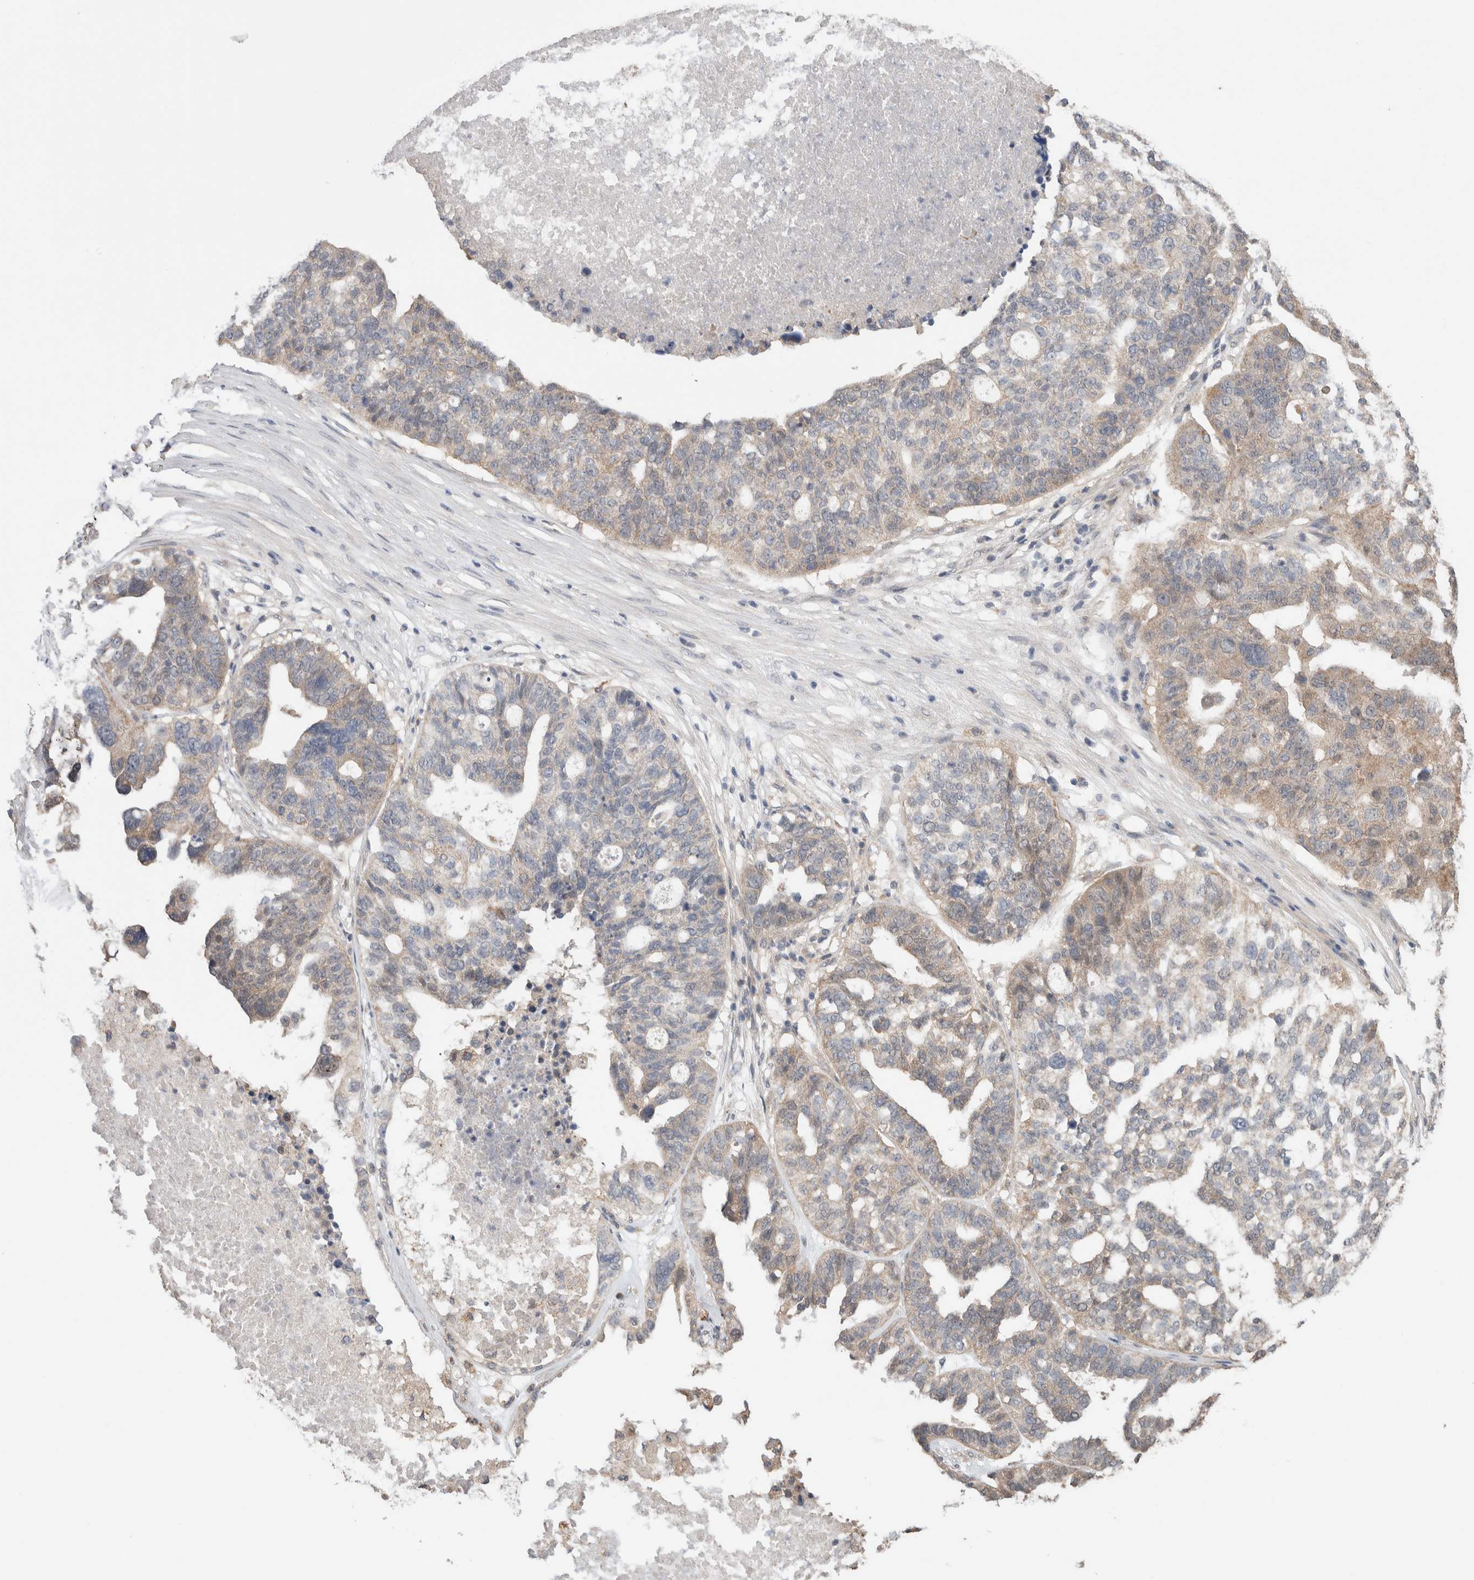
{"staining": {"intensity": "weak", "quantity": ">75%", "location": "cytoplasmic/membranous"}, "tissue": "ovarian cancer", "cell_type": "Tumor cells", "image_type": "cancer", "snomed": [{"axis": "morphology", "description": "Cystadenocarcinoma, serous, NOS"}, {"axis": "topography", "description": "Ovary"}], "caption": "DAB (3,3'-diaminobenzidine) immunohistochemical staining of serous cystadenocarcinoma (ovarian) exhibits weak cytoplasmic/membranous protein expression in approximately >75% of tumor cells.", "gene": "KCNJ5", "patient": {"sex": "female", "age": 59}}